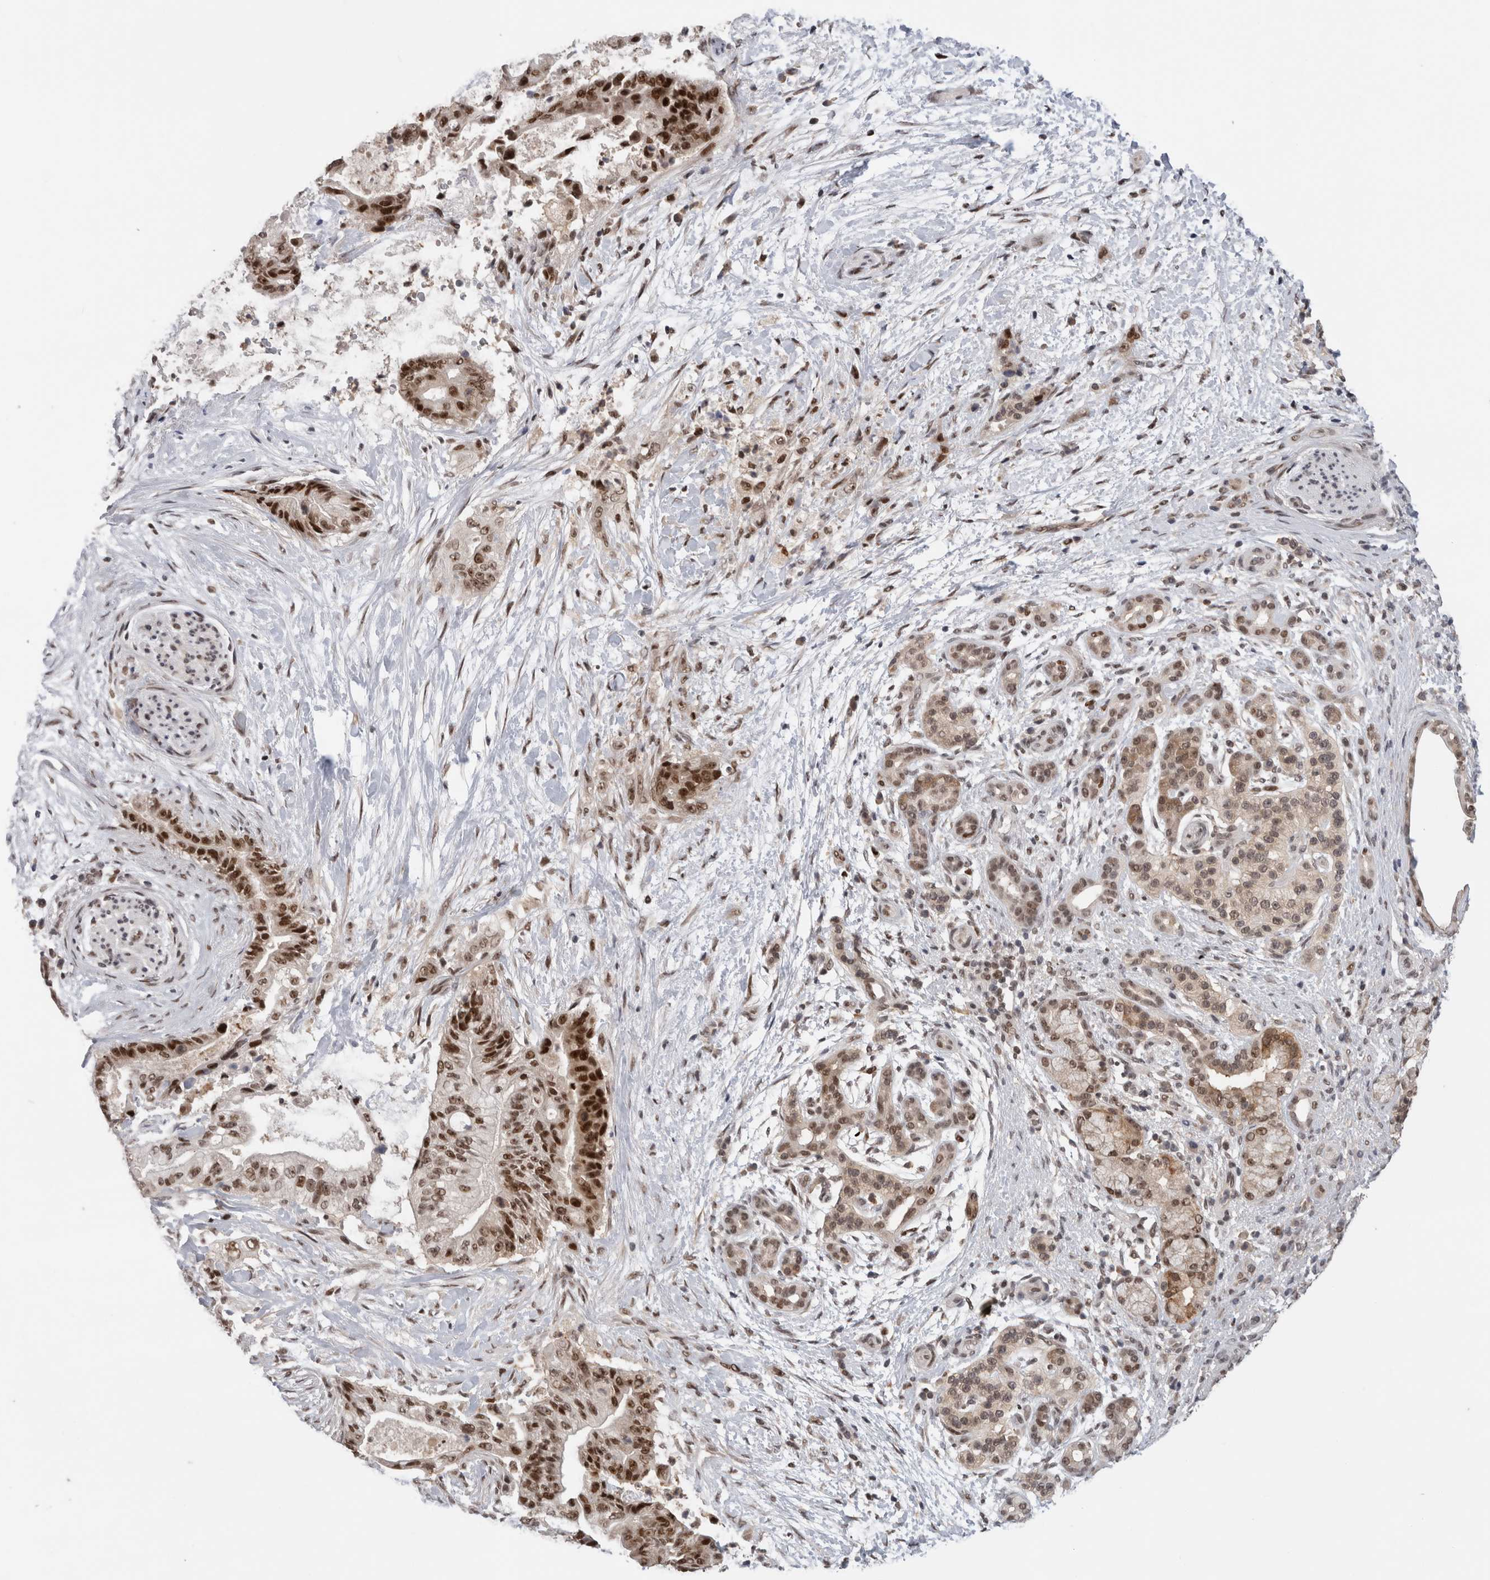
{"staining": {"intensity": "strong", "quantity": ">75%", "location": "nuclear"}, "tissue": "pancreatic cancer", "cell_type": "Tumor cells", "image_type": "cancer", "snomed": [{"axis": "morphology", "description": "Adenocarcinoma, NOS"}, {"axis": "topography", "description": "Pancreas"}], "caption": "High-power microscopy captured an IHC micrograph of pancreatic cancer, revealing strong nuclear staining in approximately >75% of tumor cells.", "gene": "ZNF521", "patient": {"sex": "male", "age": 59}}